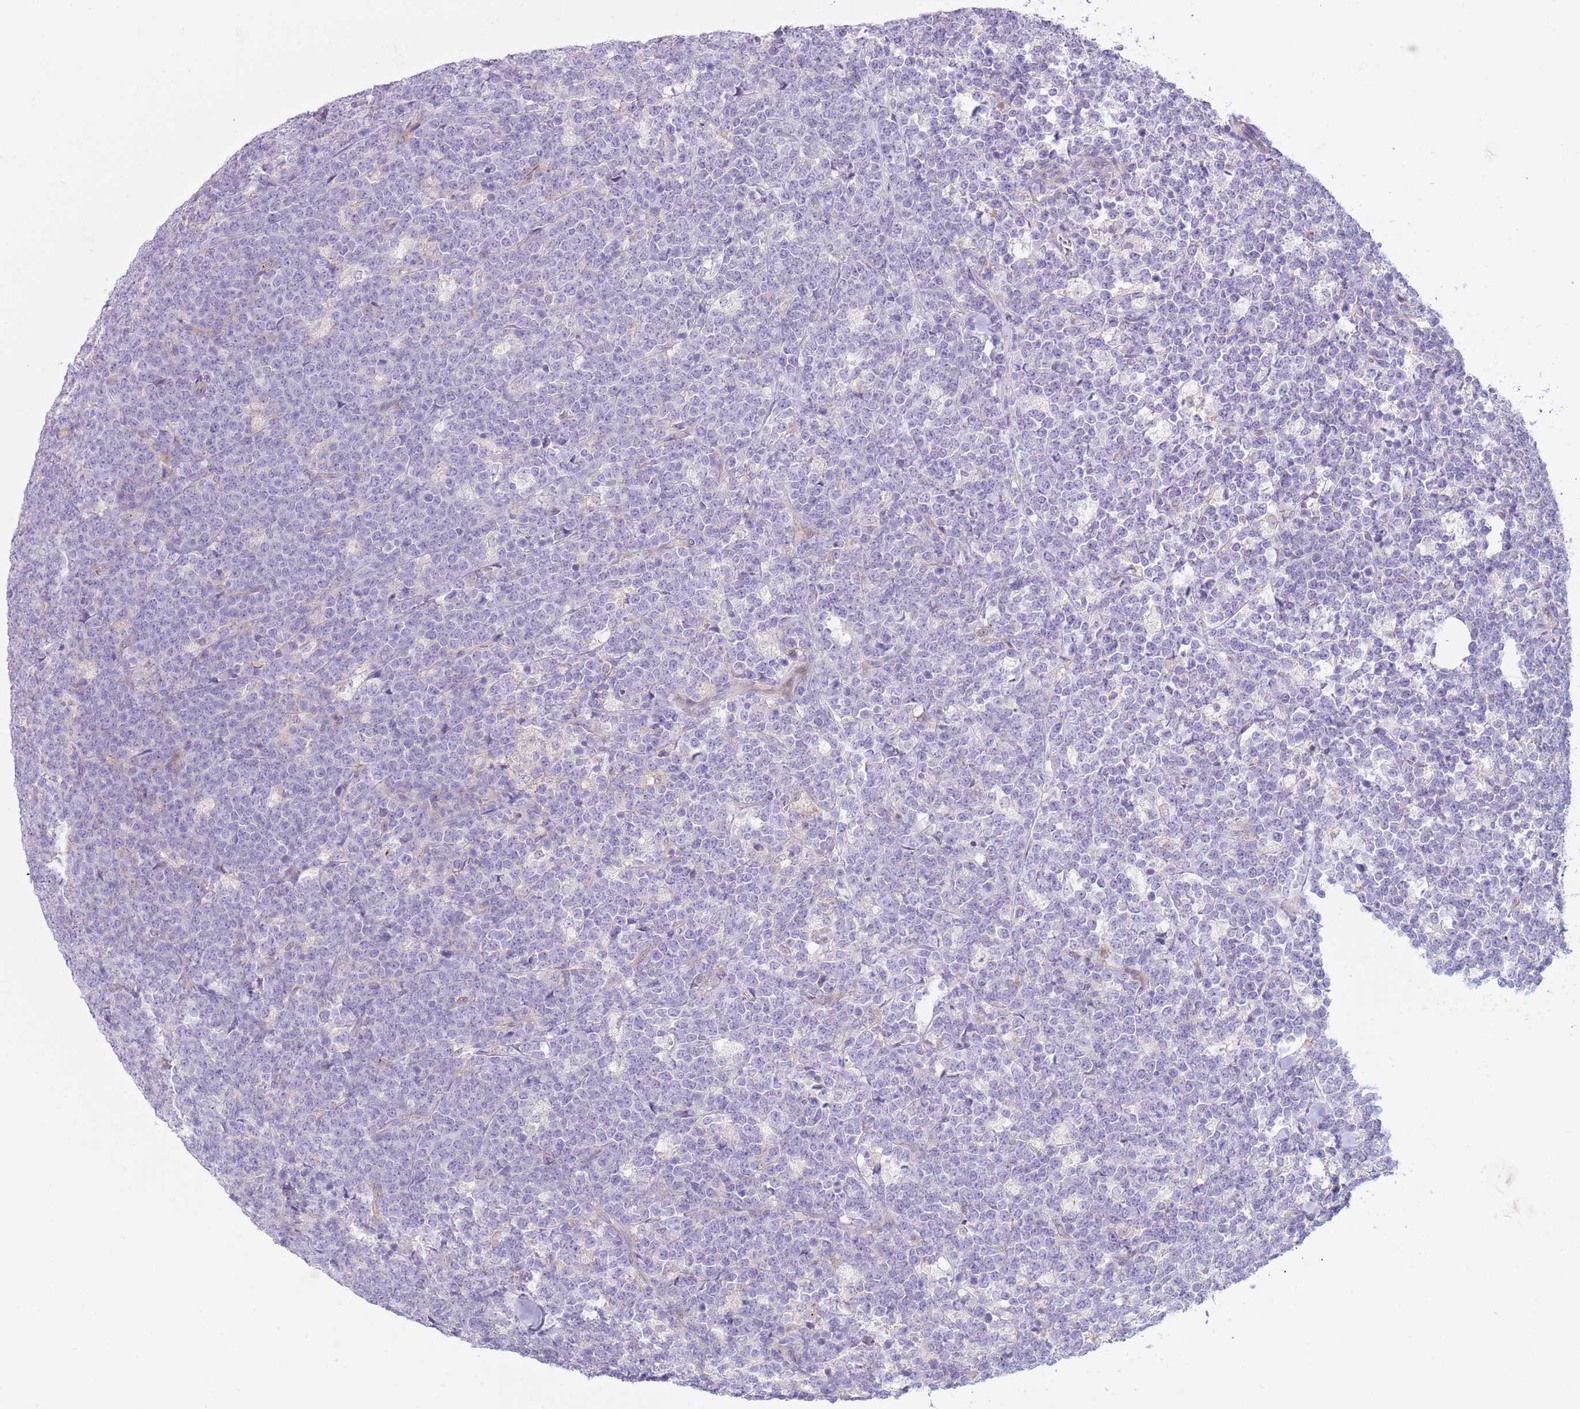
{"staining": {"intensity": "negative", "quantity": "none", "location": "none"}, "tissue": "lymphoma", "cell_type": "Tumor cells", "image_type": "cancer", "snomed": [{"axis": "morphology", "description": "Malignant lymphoma, non-Hodgkin's type, High grade"}, {"axis": "topography", "description": "Small intestine"}], "caption": "IHC histopathology image of neoplastic tissue: human lymphoma stained with DAB demonstrates no significant protein staining in tumor cells.", "gene": "SNX6", "patient": {"sex": "male", "age": 8}}